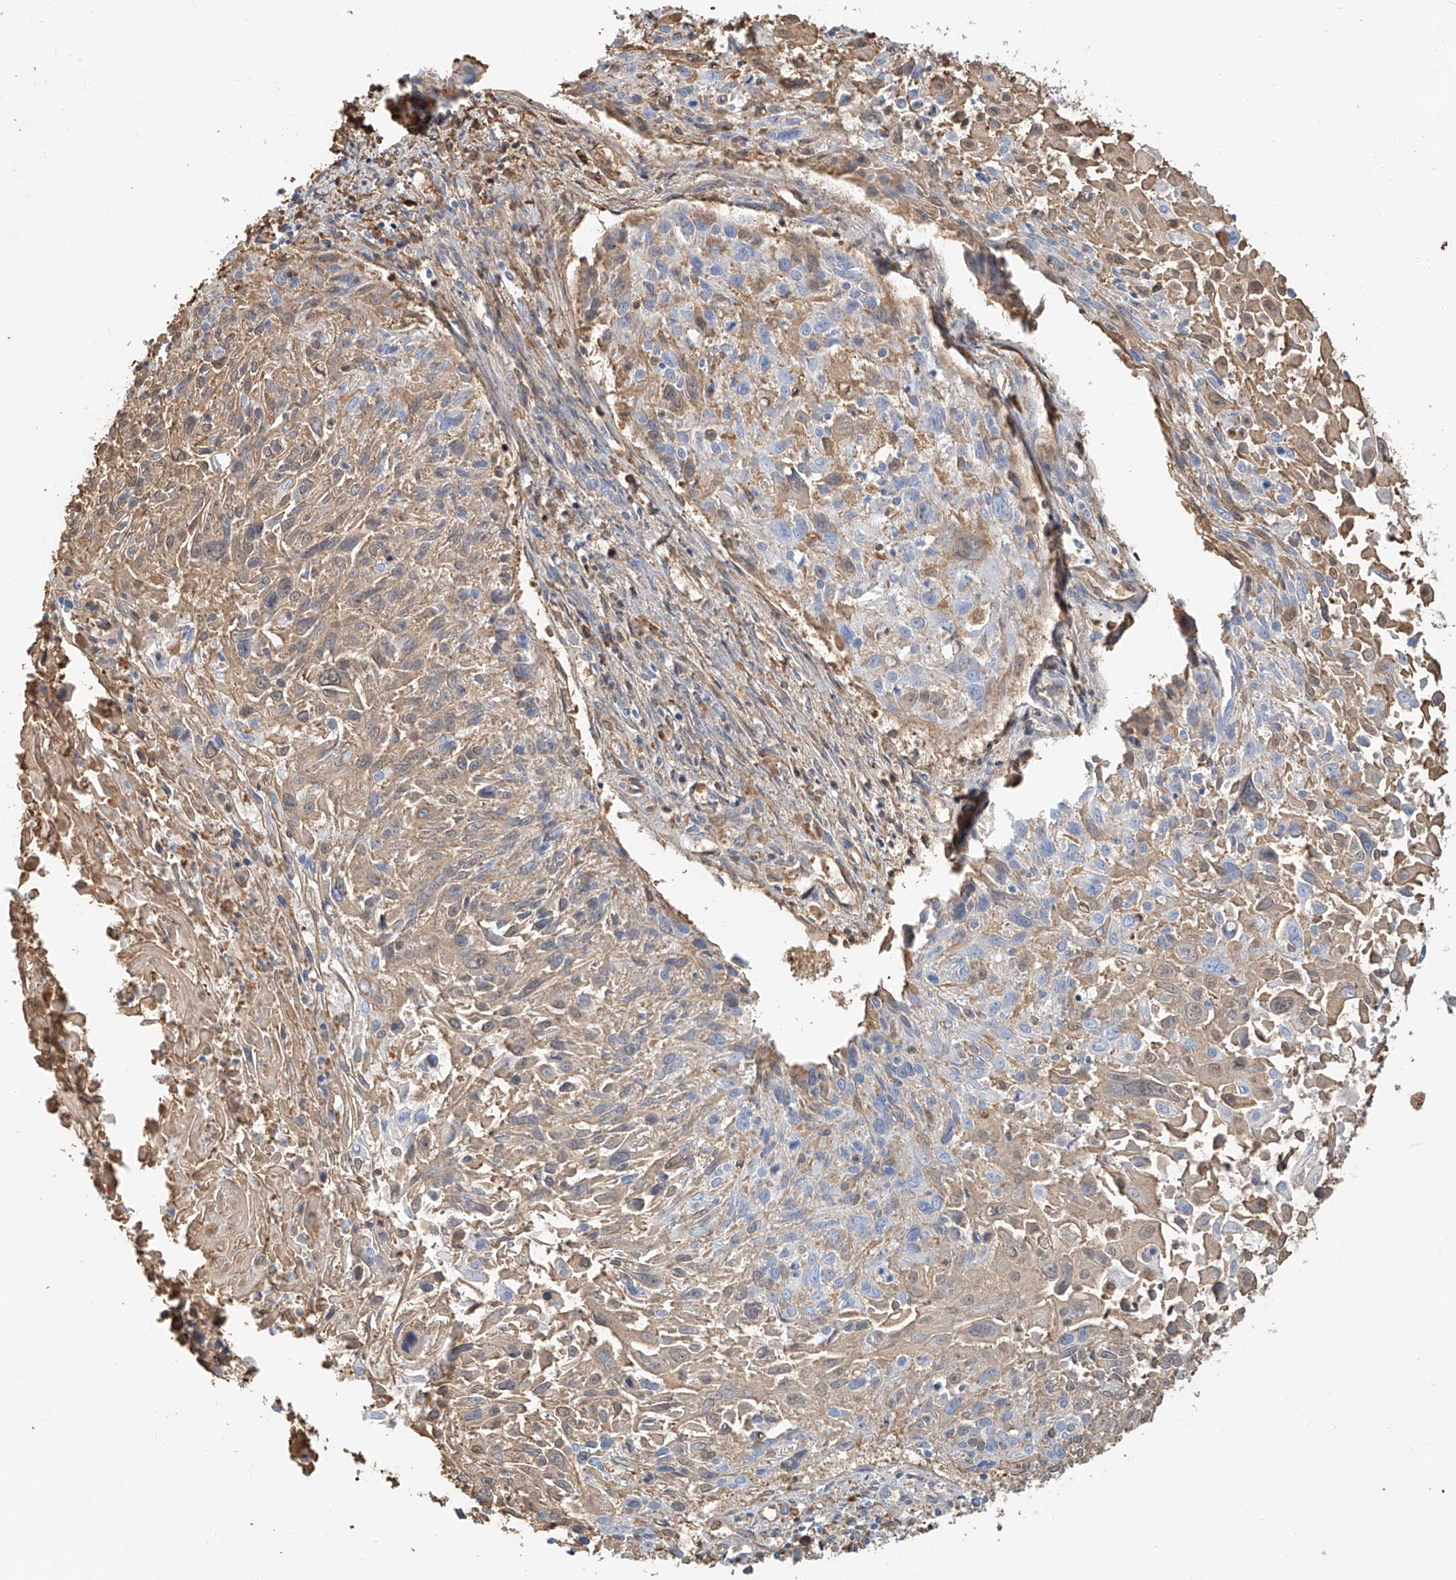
{"staining": {"intensity": "weak", "quantity": "25%-75%", "location": "cytoplasmic/membranous"}, "tissue": "cervical cancer", "cell_type": "Tumor cells", "image_type": "cancer", "snomed": [{"axis": "morphology", "description": "Squamous cell carcinoma, NOS"}, {"axis": "topography", "description": "Cervix"}], "caption": "The histopathology image exhibits immunohistochemical staining of cervical cancer. There is weak cytoplasmic/membranous expression is identified in about 25%-75% of tumor cells.", "gene": "ZFP30", "patient": {"sex": "female", "age": 51}}